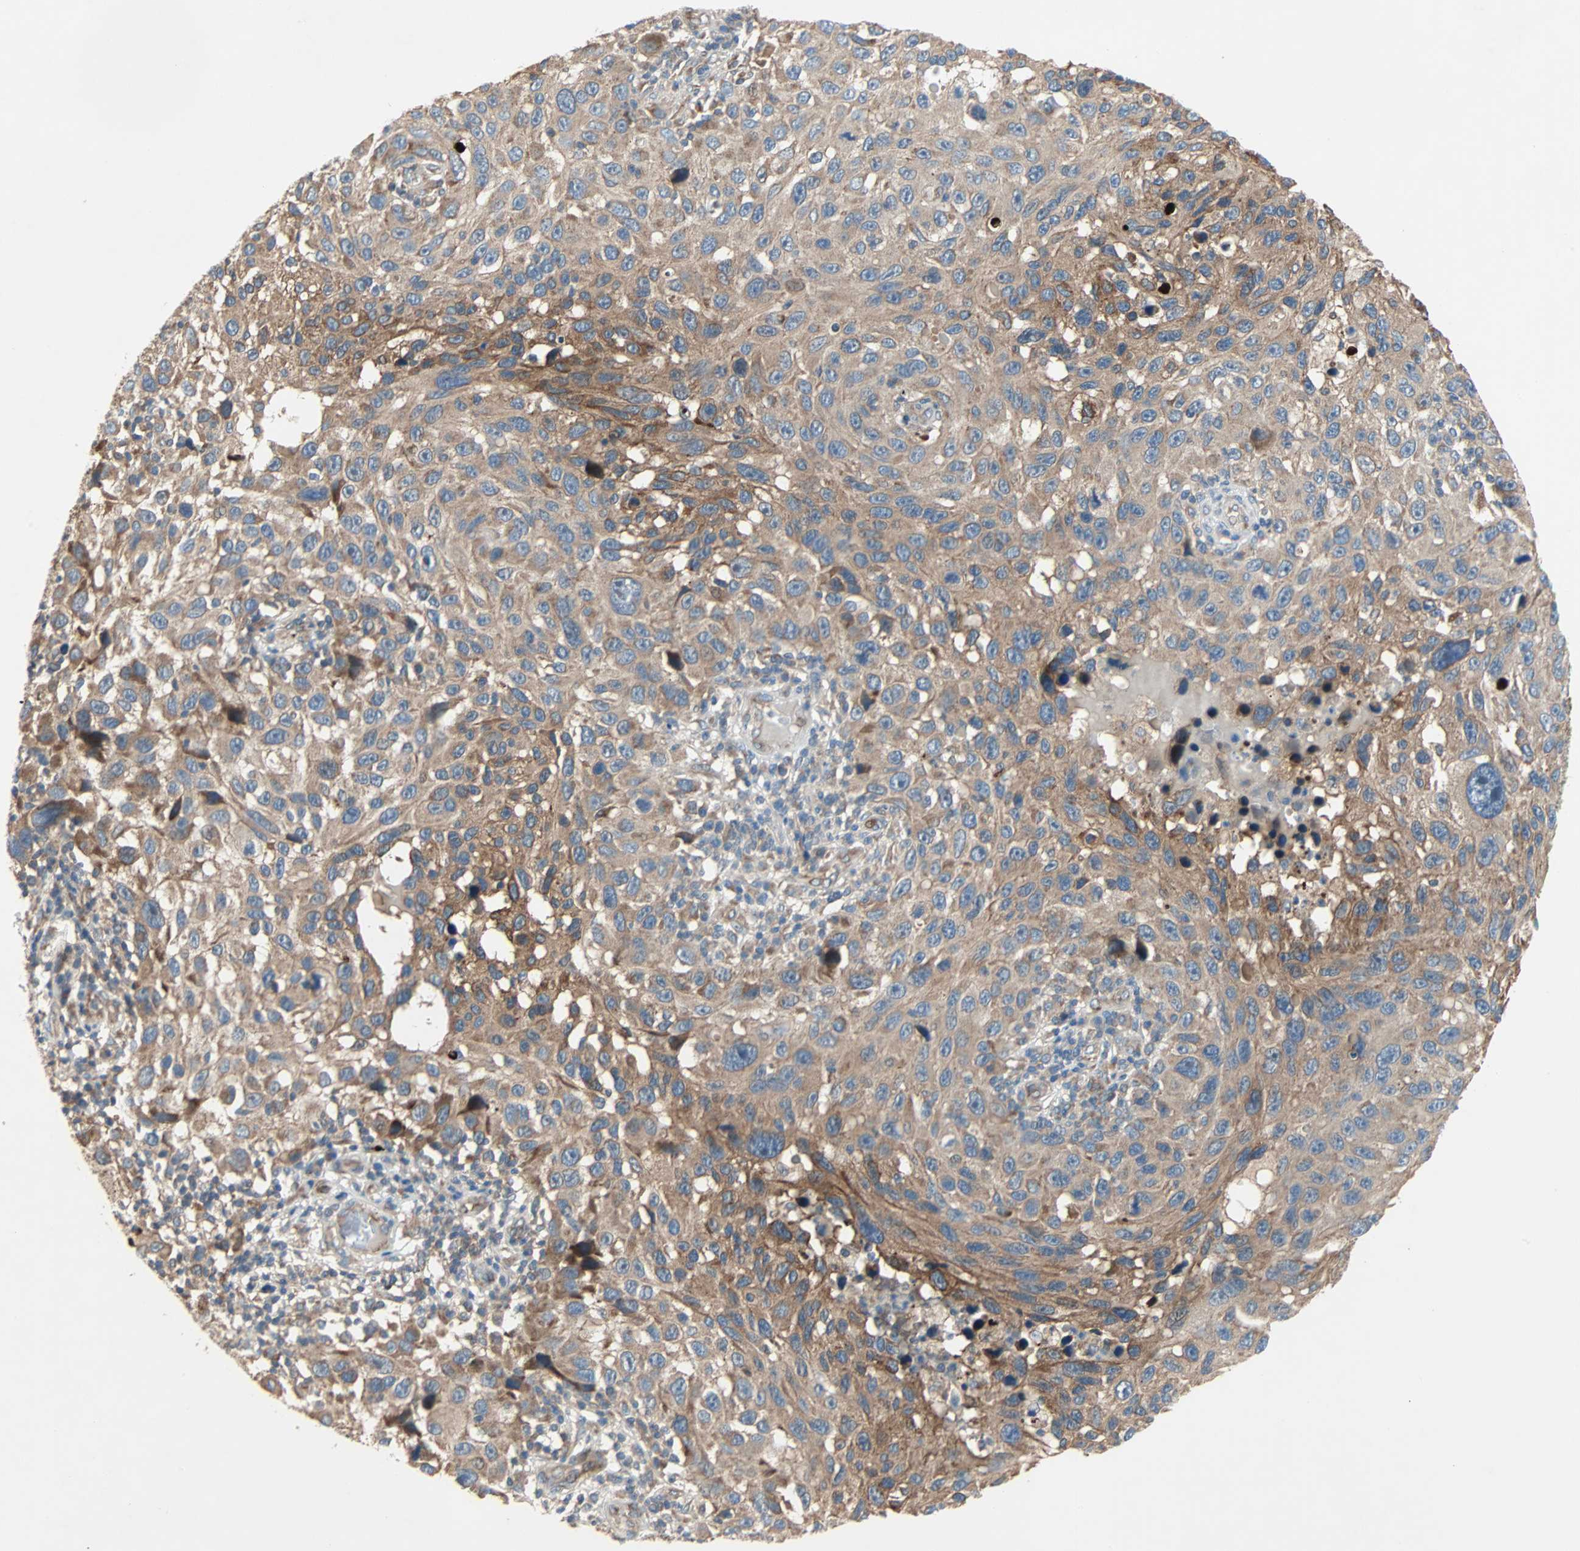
{"staining": {"intensity": "moderate", "quantity": ">75%", "location": "cytoplasmic/membranous"}, "tissue": "melanoma", "cell_type": "Tumor cells", "image_type": "cancer", "snomed": [{"axis": "morphology", "description": "Malignant melanoma, NOS"}, {"axis": "topography", "description": "Skin"}], "caption": "This is an image of IHC staining of malignant melanoma, which shows moderate staining in the cytoplasmic/membranous of tumor cells.", "gene": "XYLT1", "patient": {"sex": "male", "age": 53}}